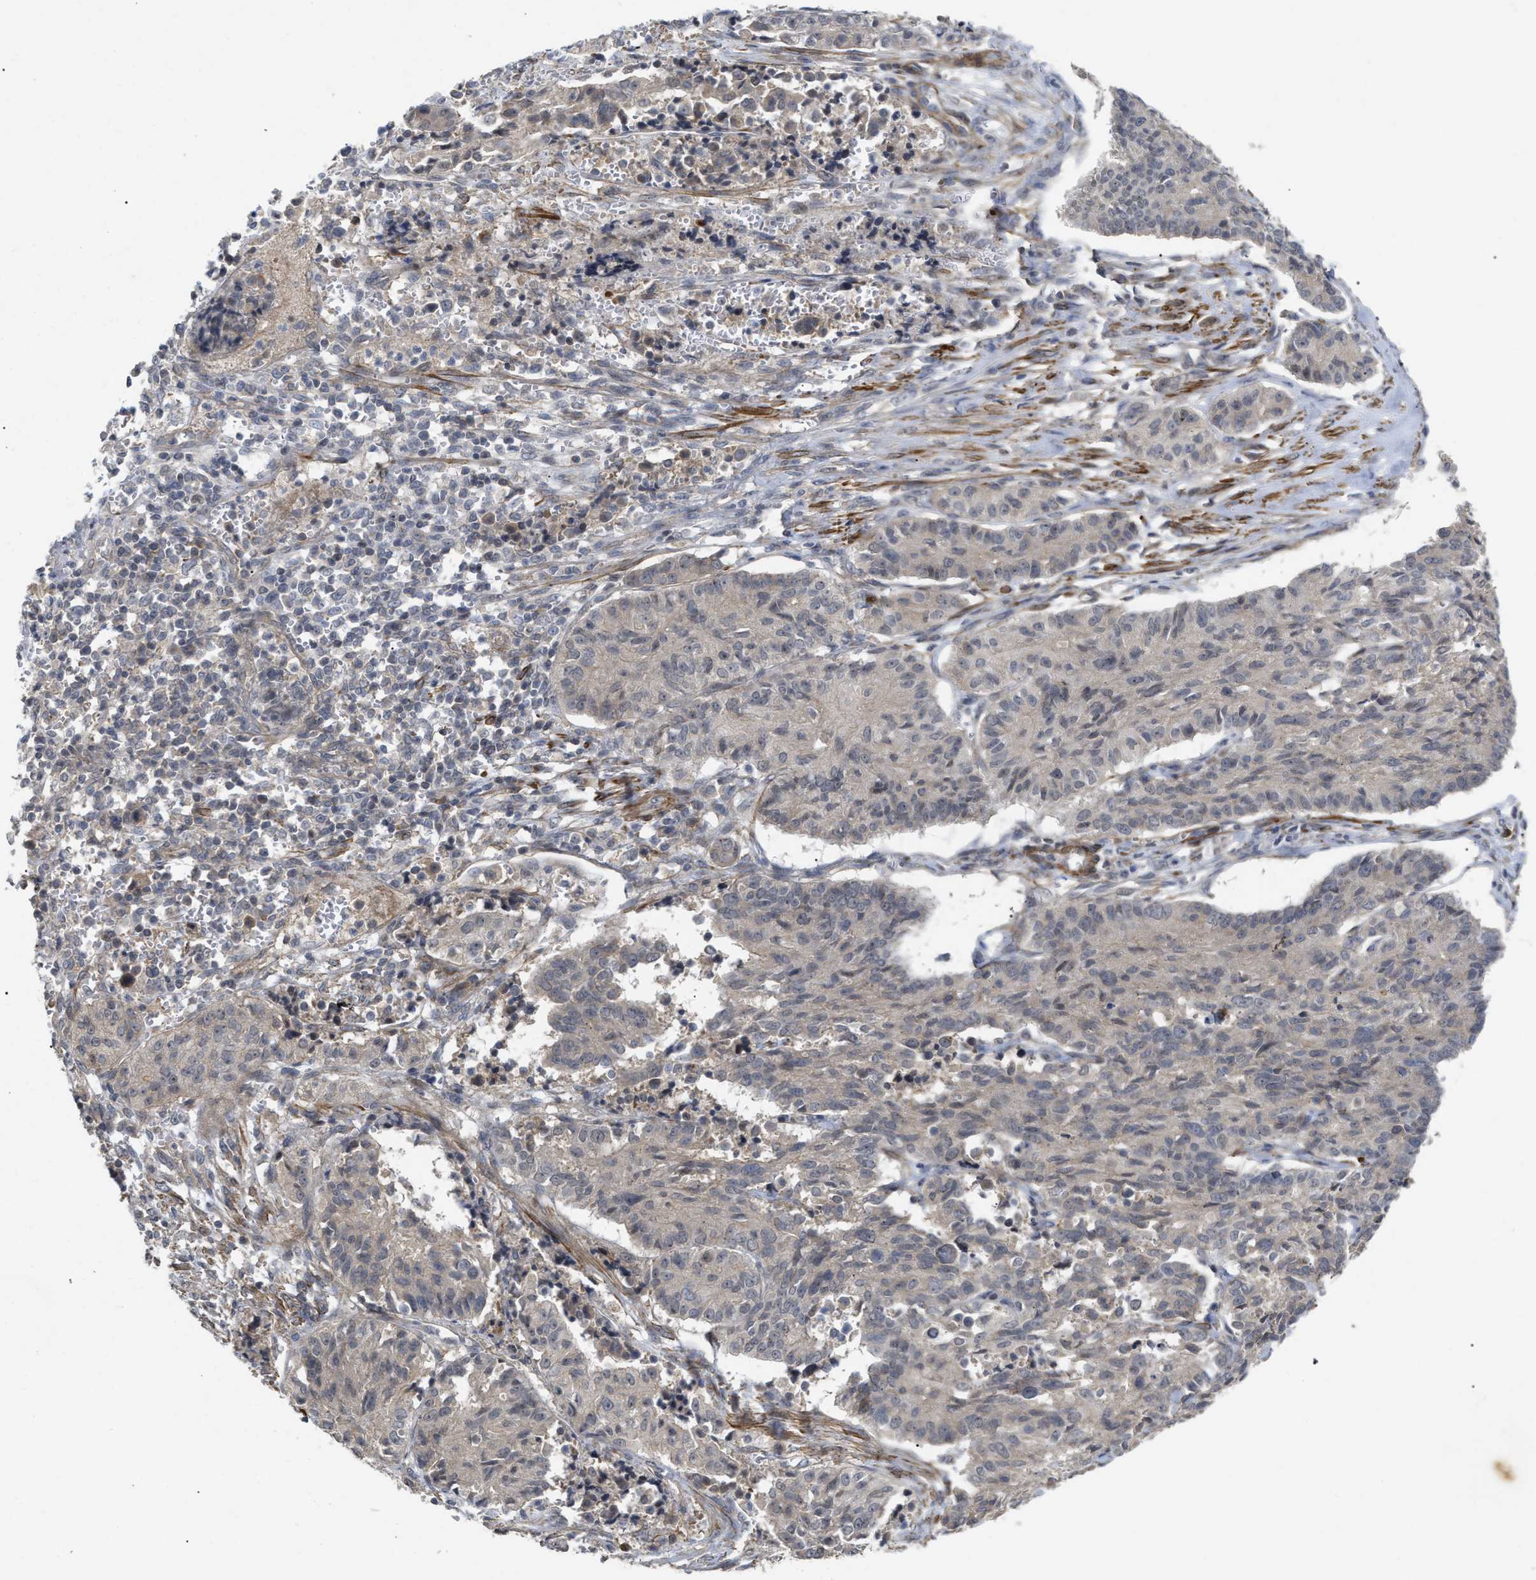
{"staining": {"intensity": "negative", "quantity": "none", "location": "none"}, "tissue": "cervical cancer", "cell_type": "Tumor cells", "image_type": "cancer", "snomed": [{"axis": "morphology", "description": "Squamous cell carcinoma, NOS"}, {"axis": "topography", "description": "Cervix"}], "caption": "DAB immunohistochemical staining of cervical cancer exhibits no significant positivity in tumor cells. (Brightfield microscopy of DAB immunohistochemistry (IHC) at high magnification).", "gene": "ST6GALNAC6", "patient": {"sex": "female", "age": 35}}